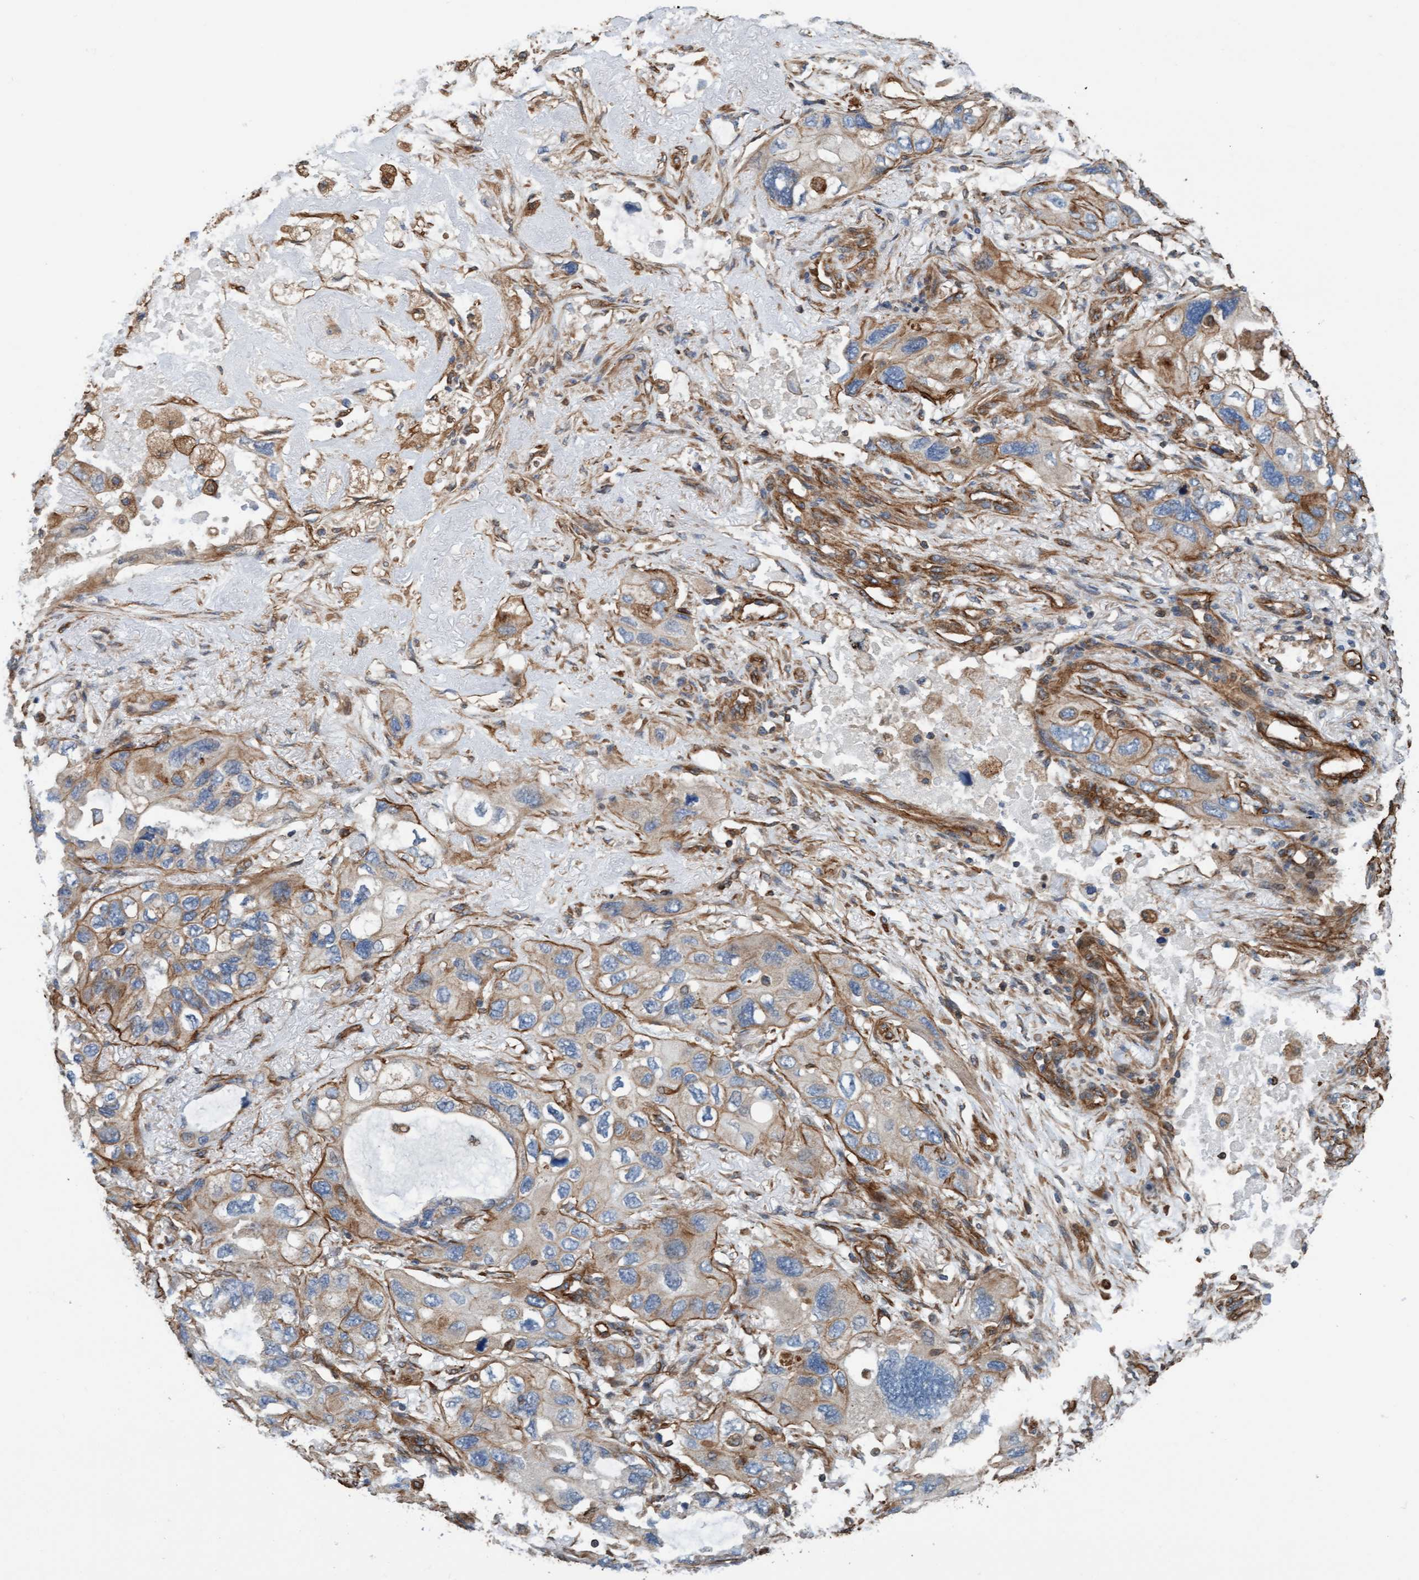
{"staining": {"intensity": "moderate", "quantity": "<25%", "location": "cytoplasmic/membranous"}, "tissue": "lung cancer", "cell_type": "Tumor cells", "image_type": "cancer", "snomed": [{"axis": "morphology", "description": "Squamous cell carcinoma, NOS"}, {"axis": "topography", "description": "Lung"}], "caption": "A micrograph showing moderate cytoplasmic/membranous staining in approximately <25% of tumor cells in lung cancer (squamous cell carcinoma), as visualized by brown immunohistochemical staining.", "gene": "STXBP4", "patient": {"sex": "female", "age": 73}}